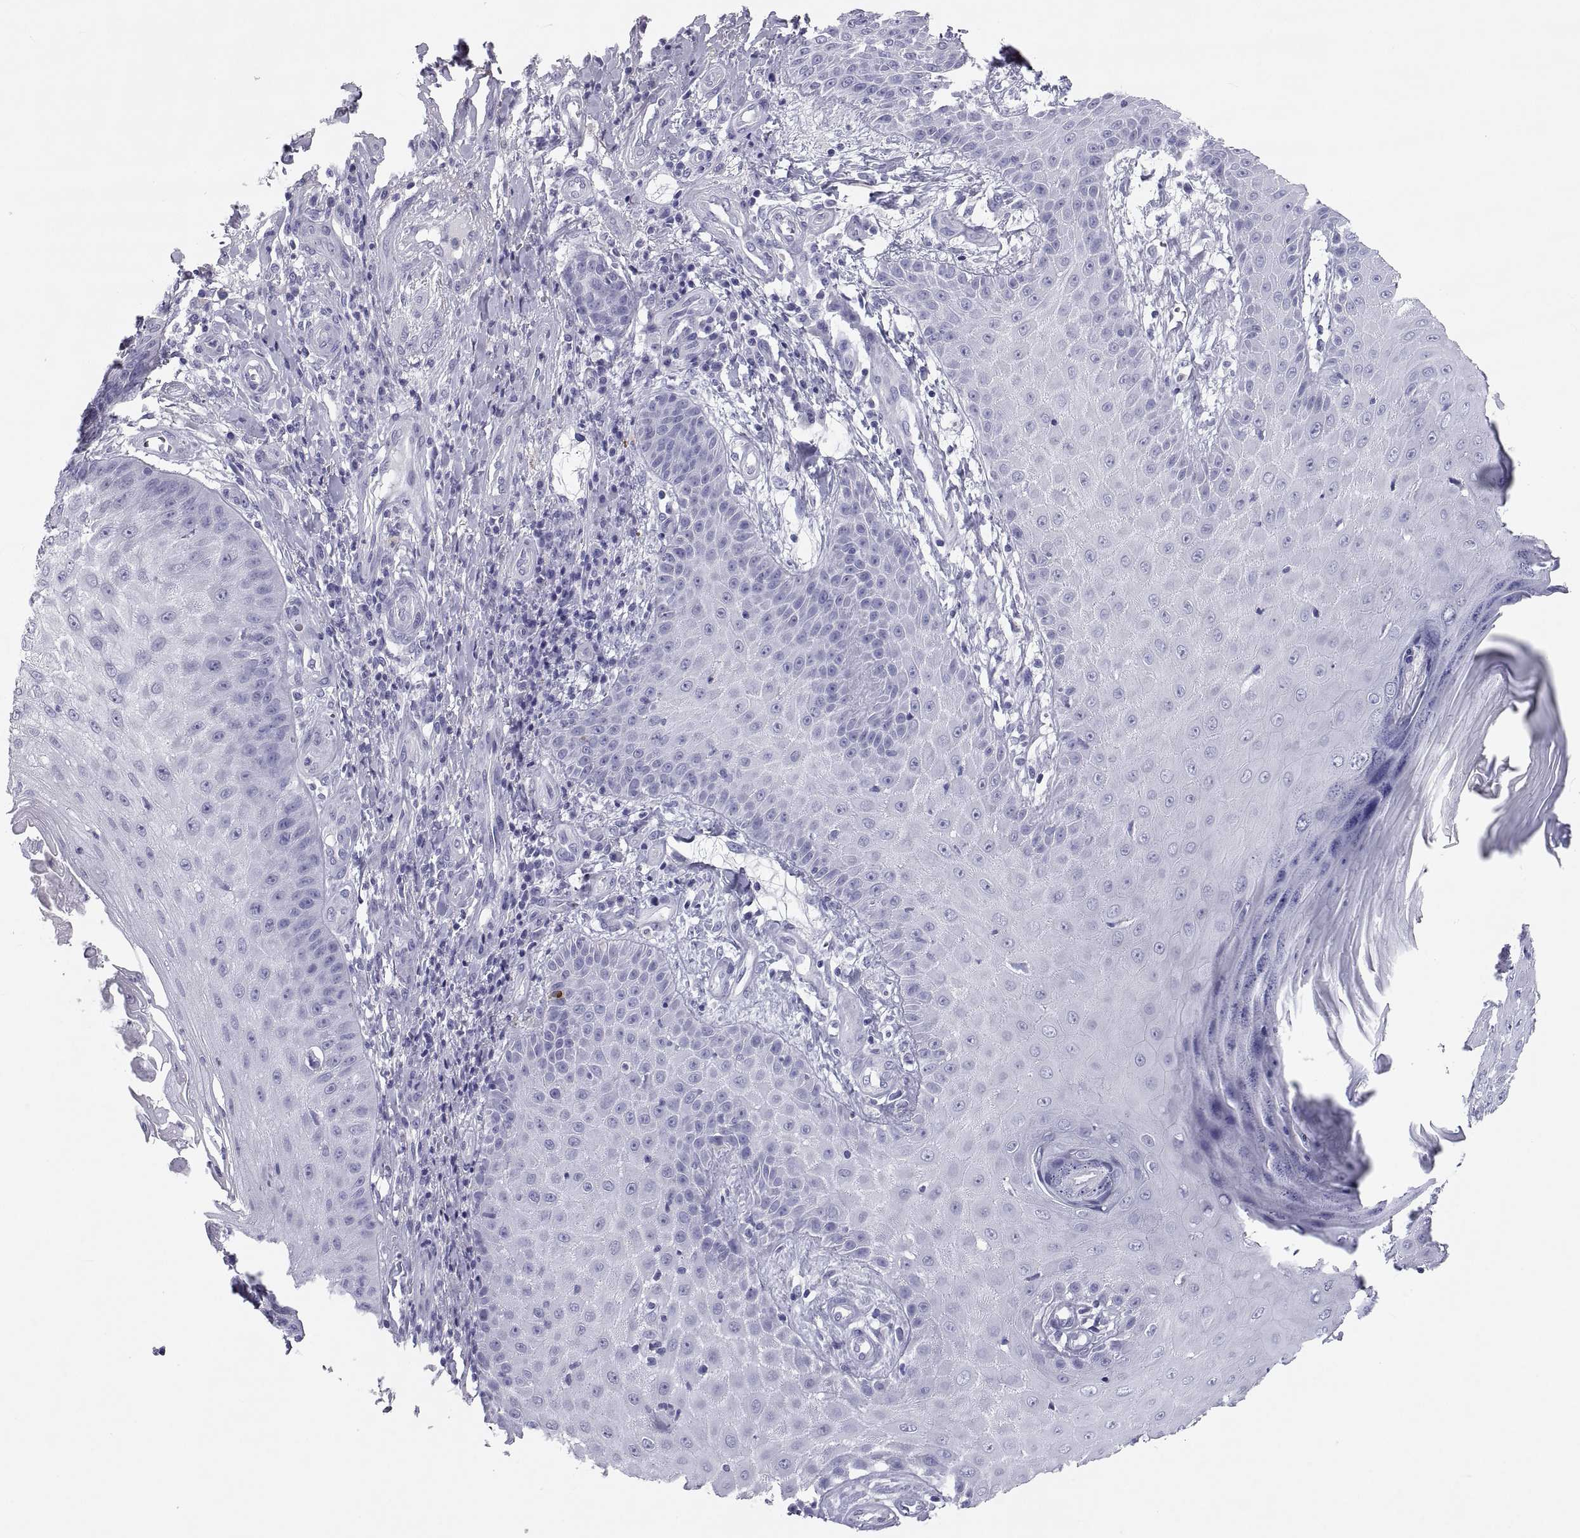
{"staining": {"intensity": "negative", "quantity": "none", "location": "none"}, "tissue": "skin cancer", "cell_type": "Tumor cells", "image_type": "cancer", "snomed": [{"axis": "morphology", "description": "Squamous cell carcinoma, NOS"}, {"axis": "topography", "description": "Skin"}], "caption": "Immunohistochemistry photomicrograph of human skin squamous cell carcinoma stained for a protein (brown), which exhibits no positivity in tumor cells.", "gene": "PCSK1N", "patient": {"sex": "male", "age": 70}}